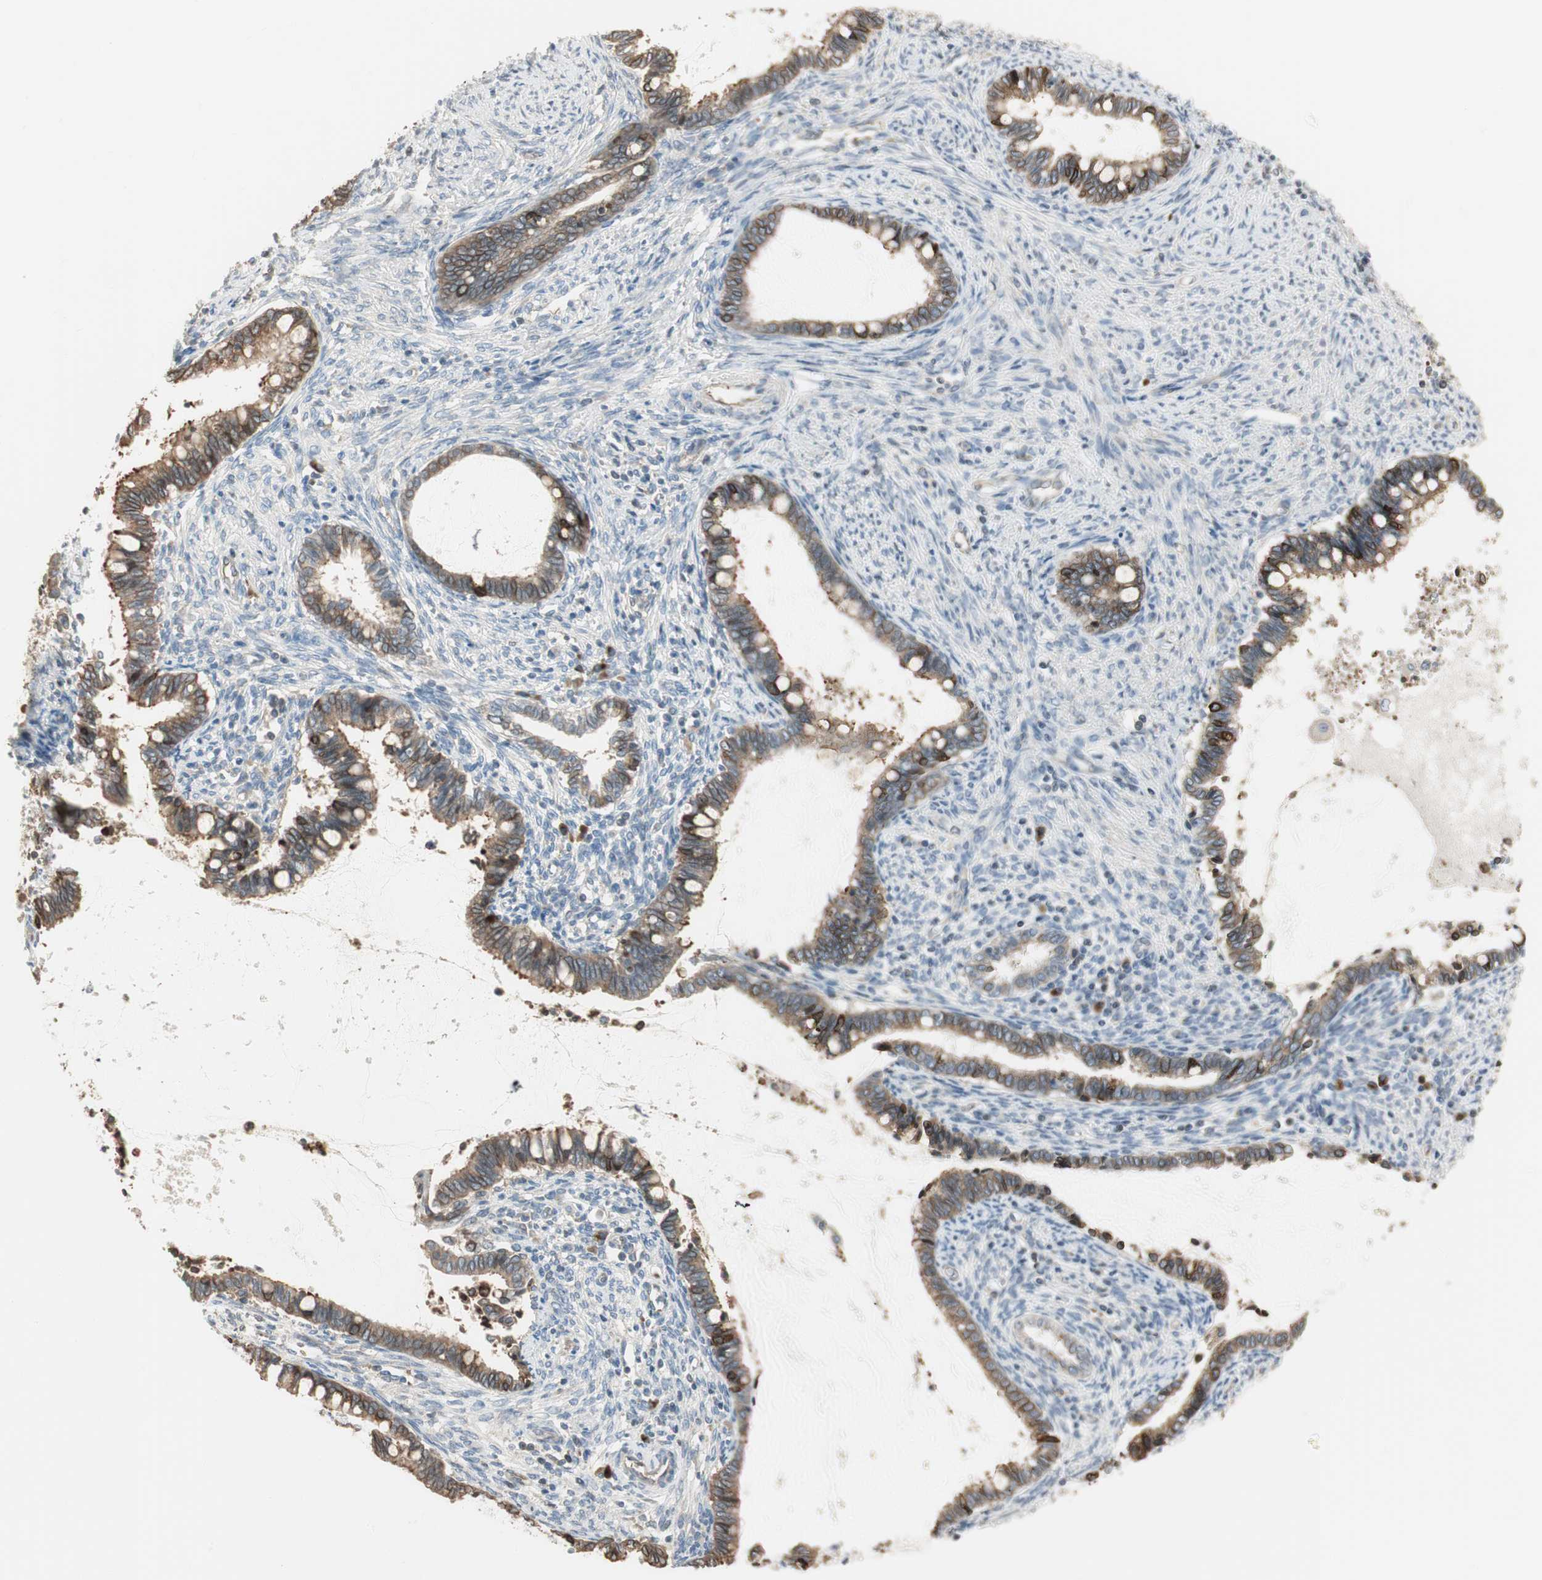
{"staining": {"intensity": "moderate", "quantity": "25%-75%", "location": "cytoplasmic/membranous"}, "tissue": "cervical cancer", "cell_type": "Tumor cells", "image_type": "cancer", "snomed": [{"axis": "morphology", "description": "Adenocarcinoma, NOS"}, {"axis": "topography", "description": "Cervix"}], "caption": "Protein analysis of cervical adenocarcinoma tissue reveals moderate cytoplasmic/membranous positivity in about 25%-75% of tumor cells.", "gene": "NUCB2", "patient": {"sex": "female", "age": 44}}